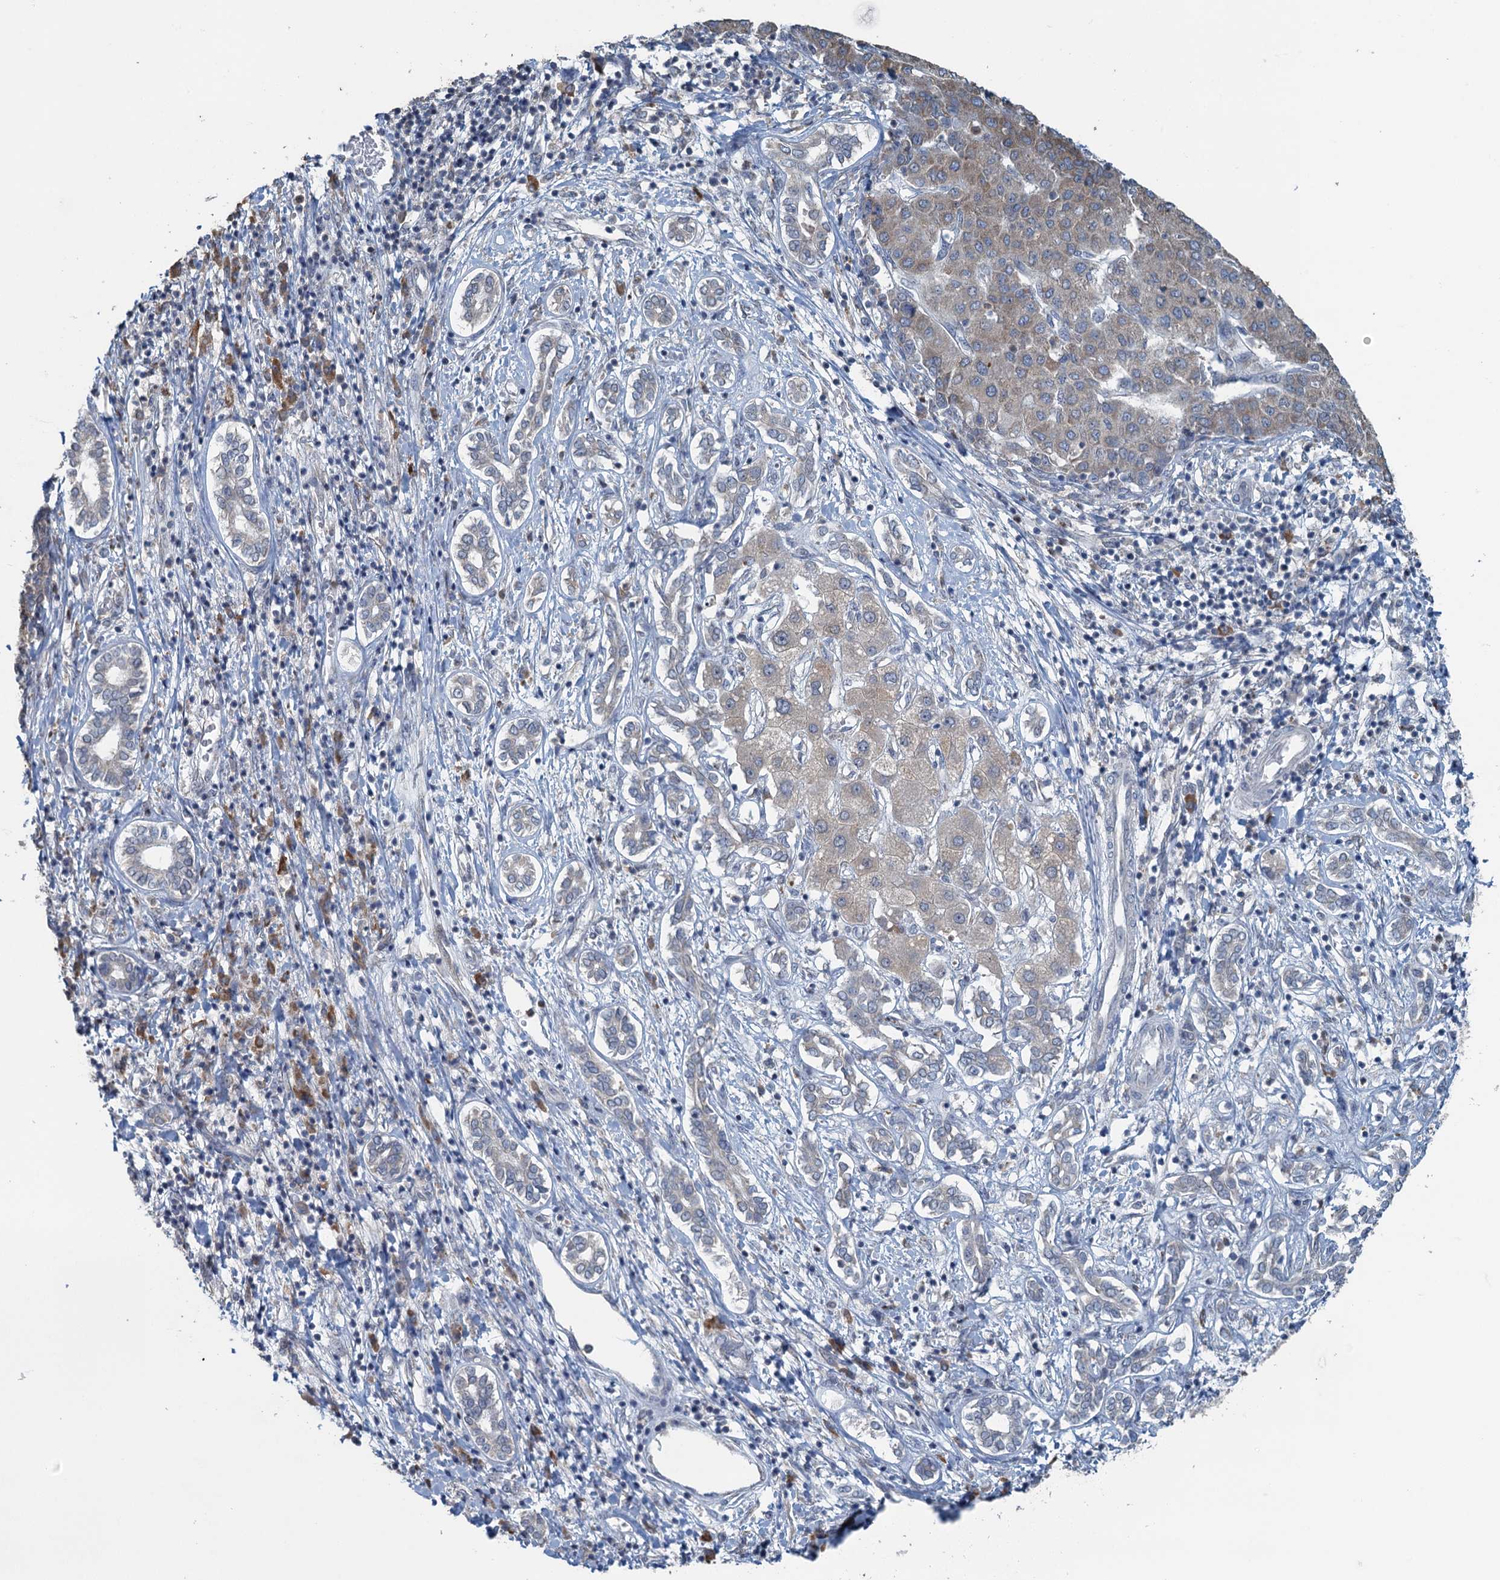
{"staining": {"intensity": "weak", "quantity": "25%-75%", "location": "cytoplasmic/membranous"}, "tissue": "liver cancer", "cell_type": "Tumor cells", "image_type": "cancer", "snomed": [{"axis": "morphology", "description": "Carcinoma, Hepatocellular, NOS"}, {"axis": "topography", "description": "Liver"}], "caption": "A high-resolution photomicrograph shows IHC staining of hepatocellular carcinoma (liver), which shows weak cytoplasmic/membranous expression in about 25%-75% of tumor cells.", "gene": "TEX35", "patient": {"sex": "male", "age": 65}}